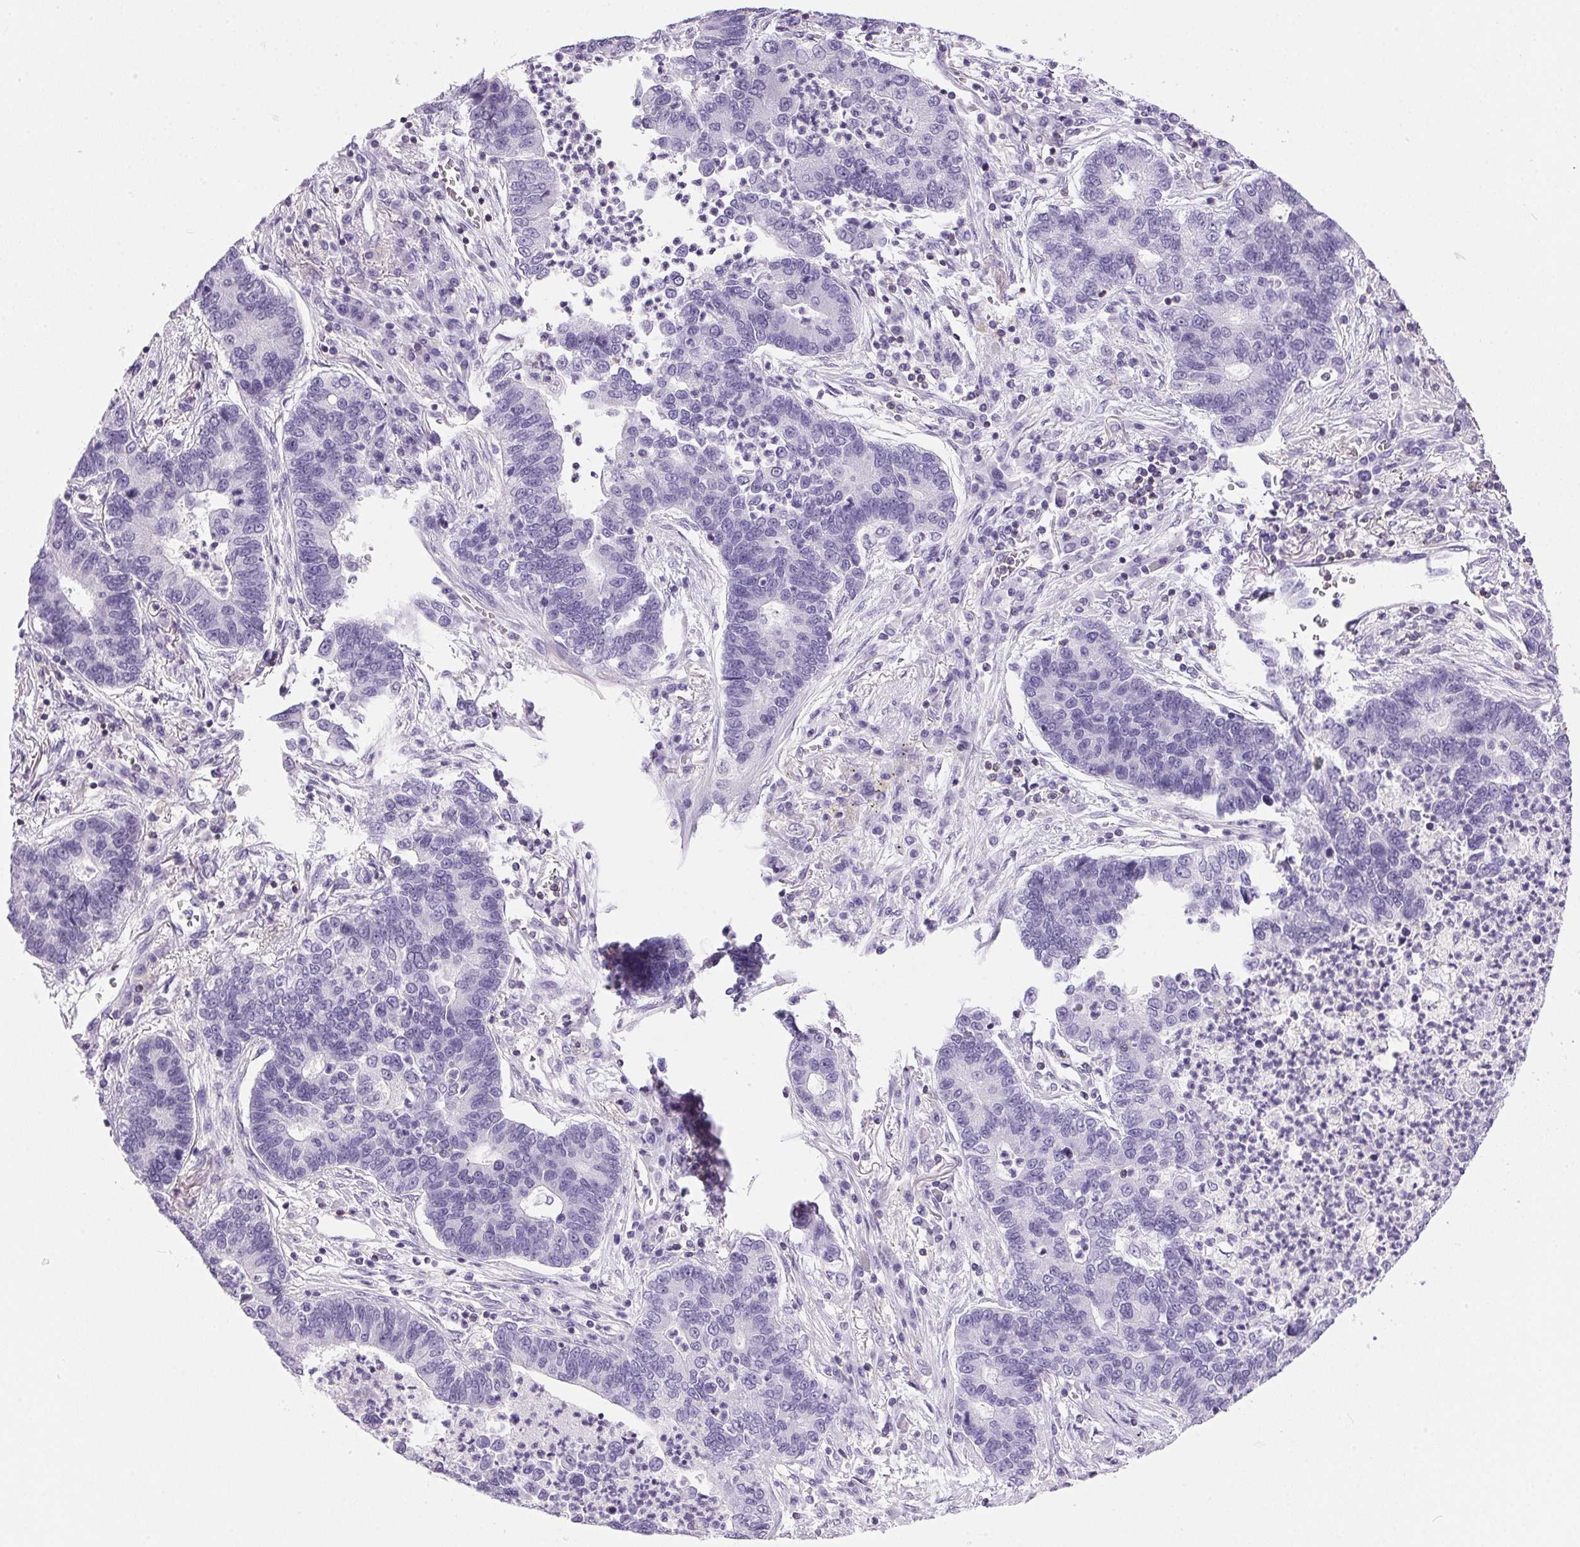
{"staining": {"intensity": "negative", "quantity": "none", "location": "none"}, "tissue": "lung cancer", "cell_type": "Tumor cells", "image_type": "cancer", "snomed": [{"axis": "morphology", "description": "Adenocarcinoma, NOS"}, {"axis": "topography", "description": "Lung"}], "caption": "Photomicrograph shows no protein expression in tumor cells of lung cancer (adenocarcinoma) tissue. (DAB immunohistochemistry (IHC) with hematoxylin counter stain).", "gene": "S100A2", "patient": {"sex": "female", "age": 57}}